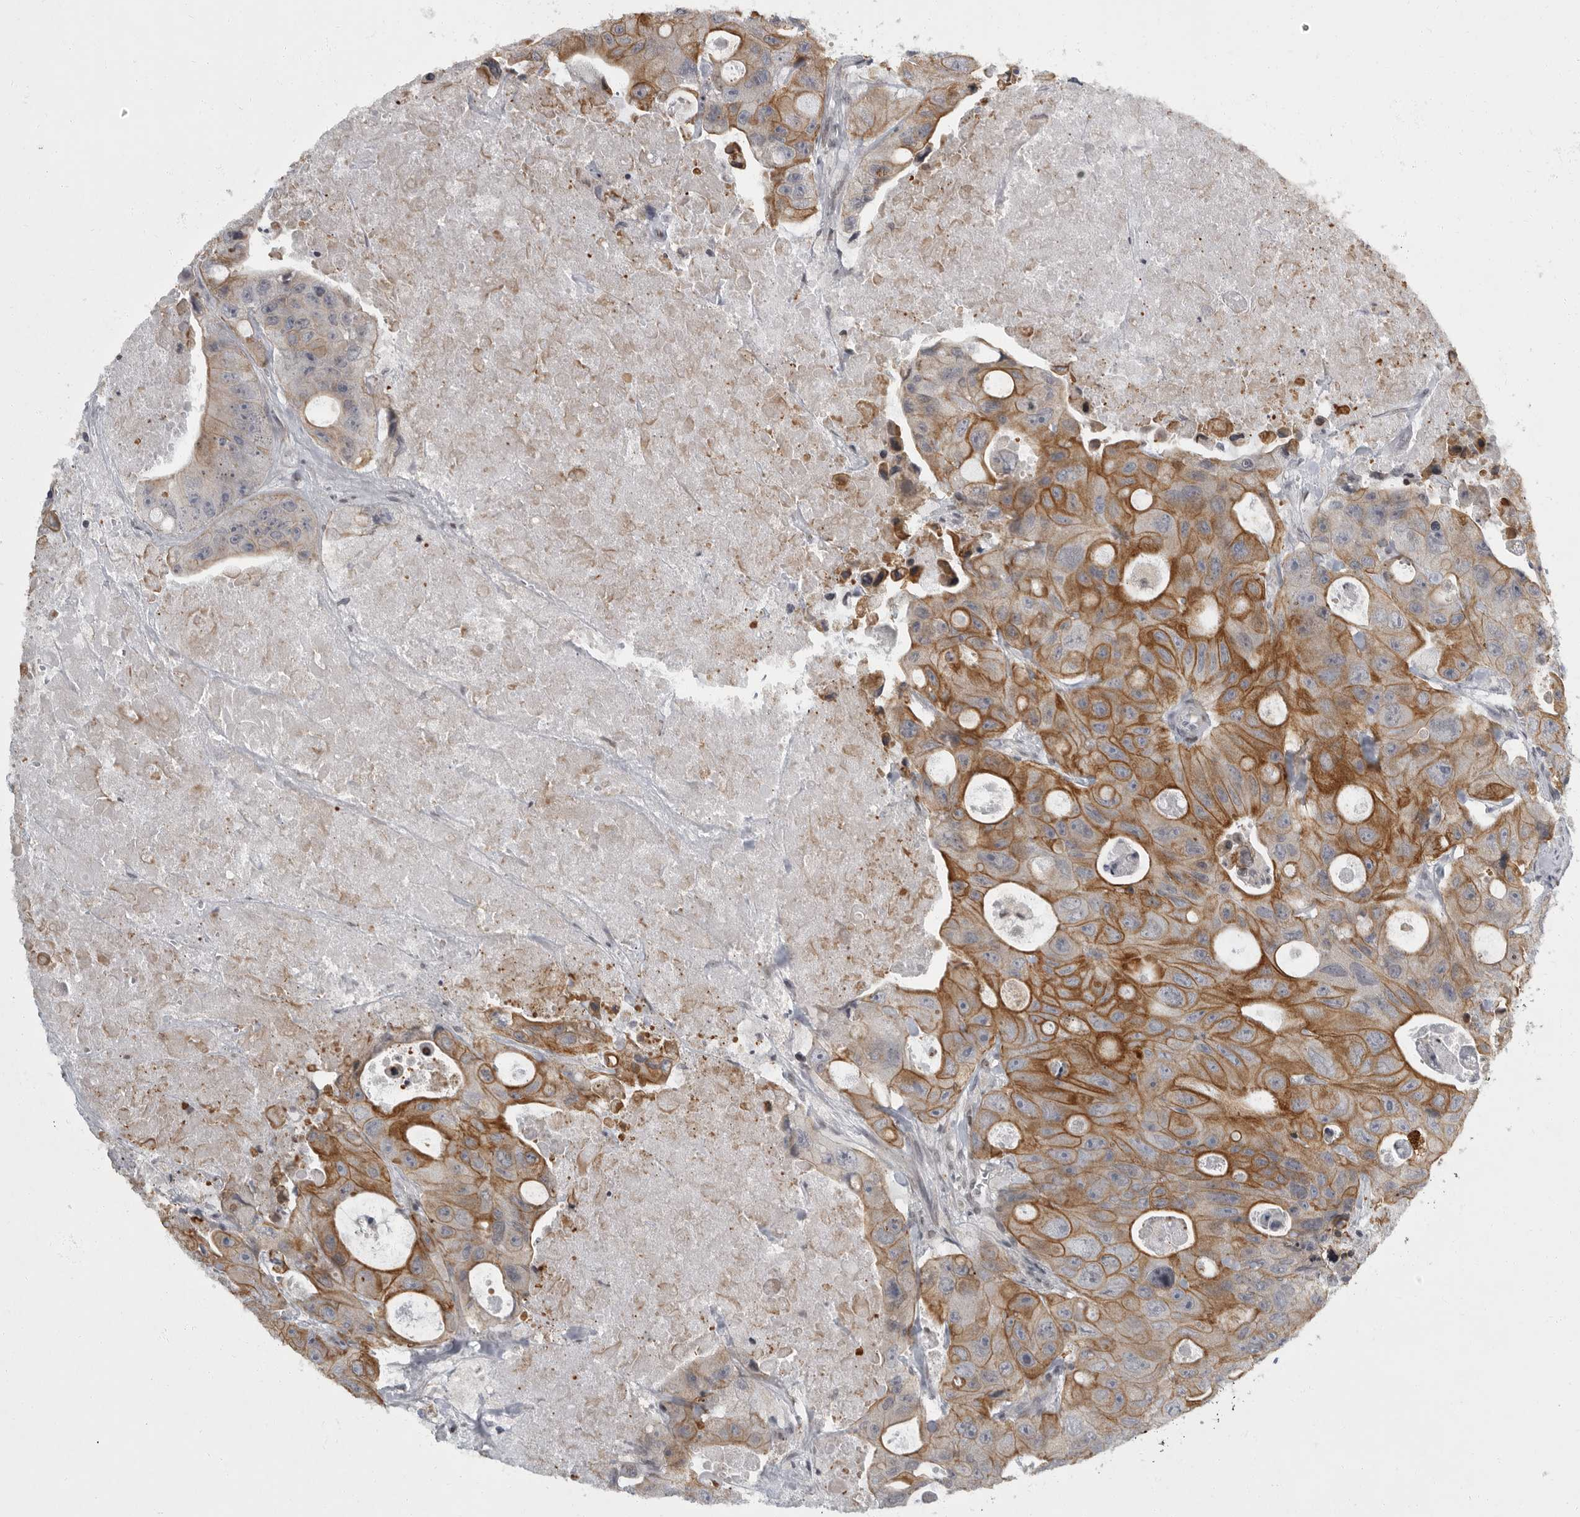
{"staining": {"intensity": "moderate", "quantity": ">75%", "location": "cytoplasmic/membranous"}, "tissue": "colorectal cancer", "cell_type": "Tumor cells", "image_type": "cancer", "snomed": [{"axis": "morphology", "description": "Adenocarcinoma, NOS"}, {"axis": "topography", "description": "Colon"}], "caption": "An image of colorectal adenocarcinoma stained for a protein displays moderate cytoplasmic/membranous brown staining in tumor cells. (brown staining indicates protein expression, while blue staining denotes nuclei).", "gene": "EVI5", "patient": {"sex": "female", "age": 46}}